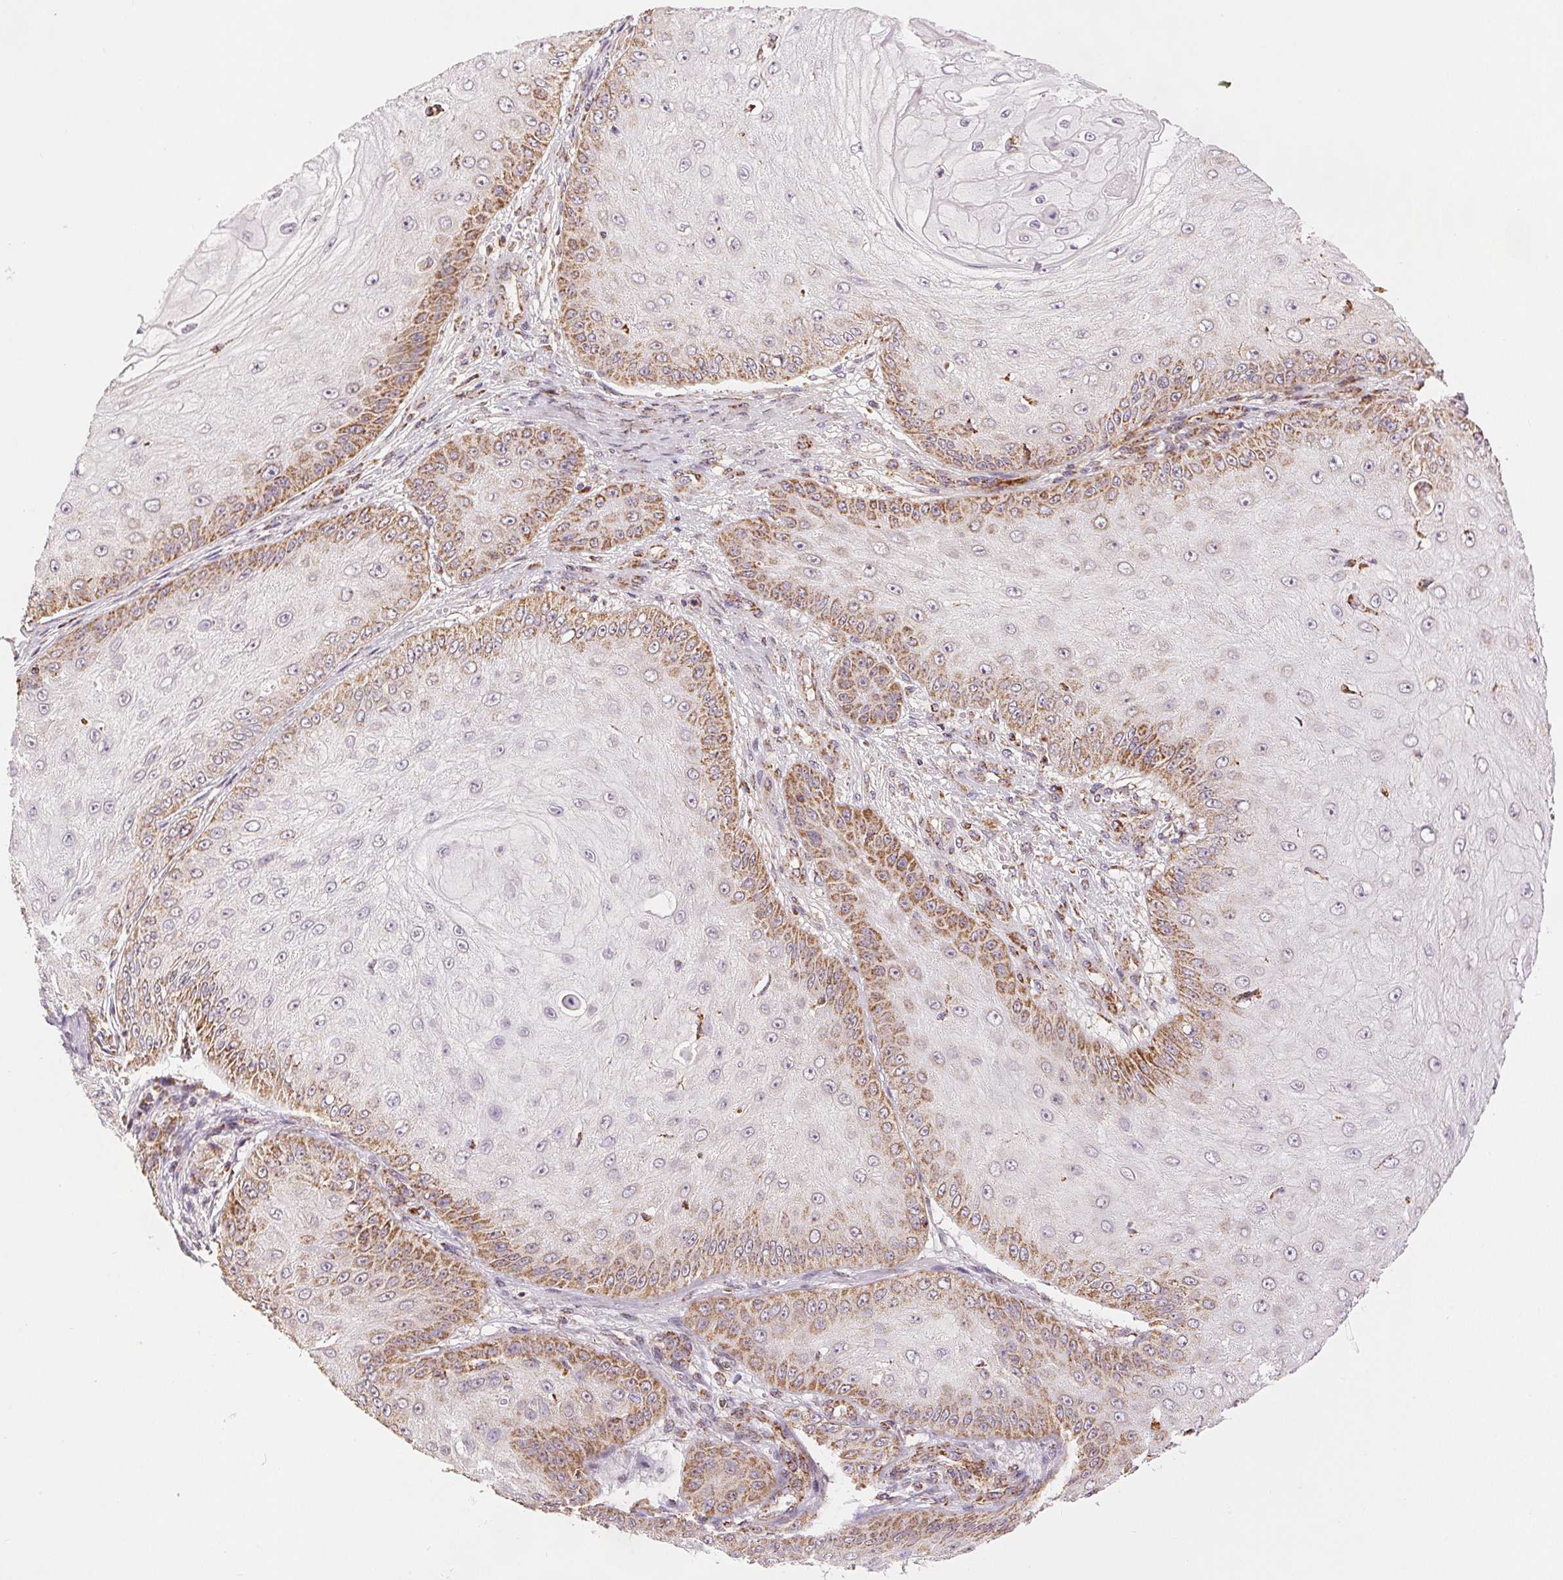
{"staining": {"intensity": "moderate", "quantity": "25%-75%", "location": "cytoplasmic/membranous"}, "tissue": "skin cancer", "cell_type": "Tumor cells", "image_type": "cancer", "snomed": [{"axis": "morphology", "description": "Squamous cell carcinoma, NOS"}, {"axis": "topography", "description": "Skin"}], "caption": "Tumor cells reveal medium levels of moderate cytoplasmic/membranous positivity in about 25%-75% of cells in skin cancer. (Brightfield microscopy of DAB IHC at high magnification).", "gene": "SDHB", "patient": {"sex": "male", "age": 70}}